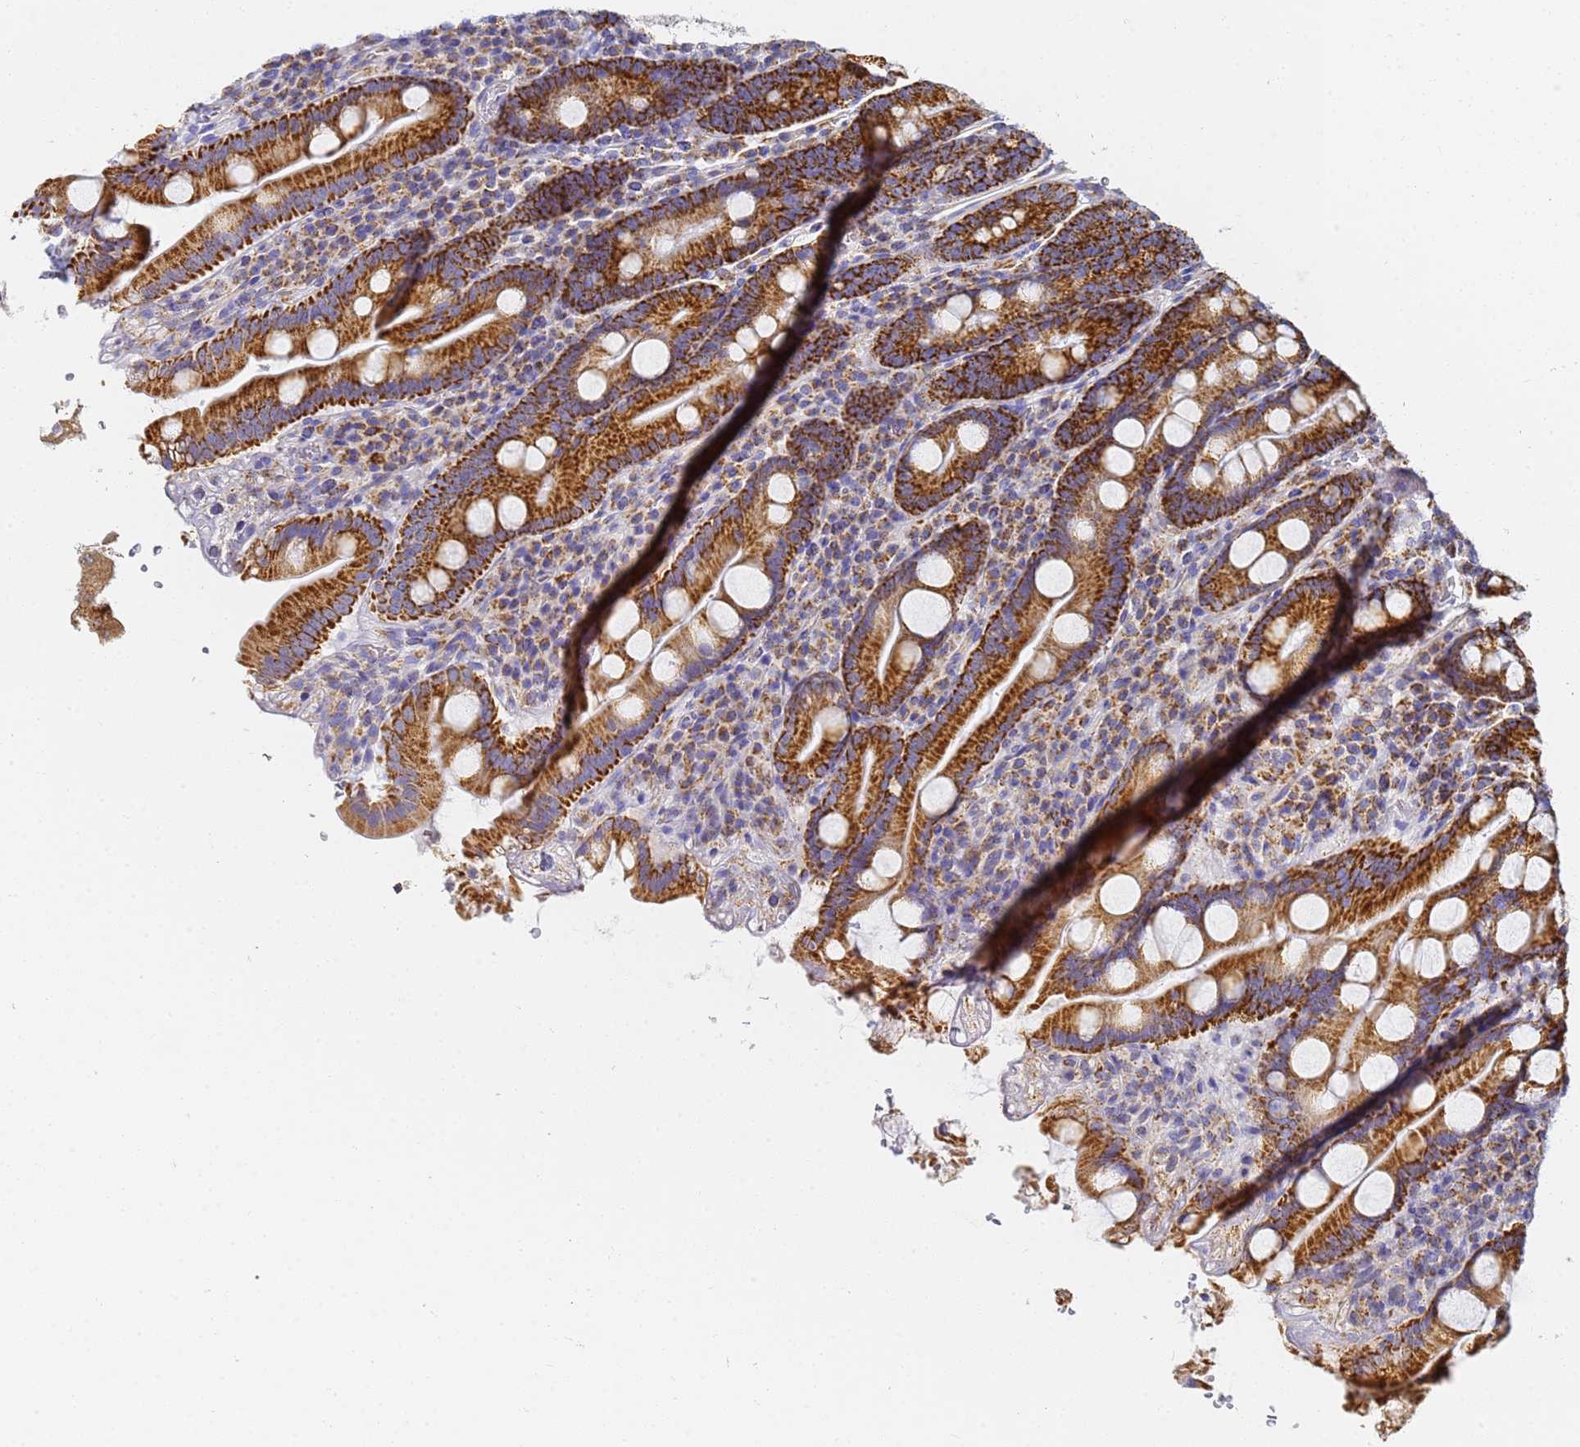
{"staining": {"intensity": "strong", "quantity": ">75%", "location": "cytoplasmic/membranous"}, "tissue": "duodenum", "cell_type": "Glandular cells", "image_type": "normal", "snomed": [{"axis": "morphology", "description": "Normal tissue, NOS"}, {"axis": "topography", "description": "Duodenum"}], "caption": "Unremarkable duodenum demonstrates strong cytoplasmic/membranous staining in about >75% of glandular cells, visualized by immunohistochemistry.", "gene": "CNIH4", "patient": {"sex": "male", "age": 35}}